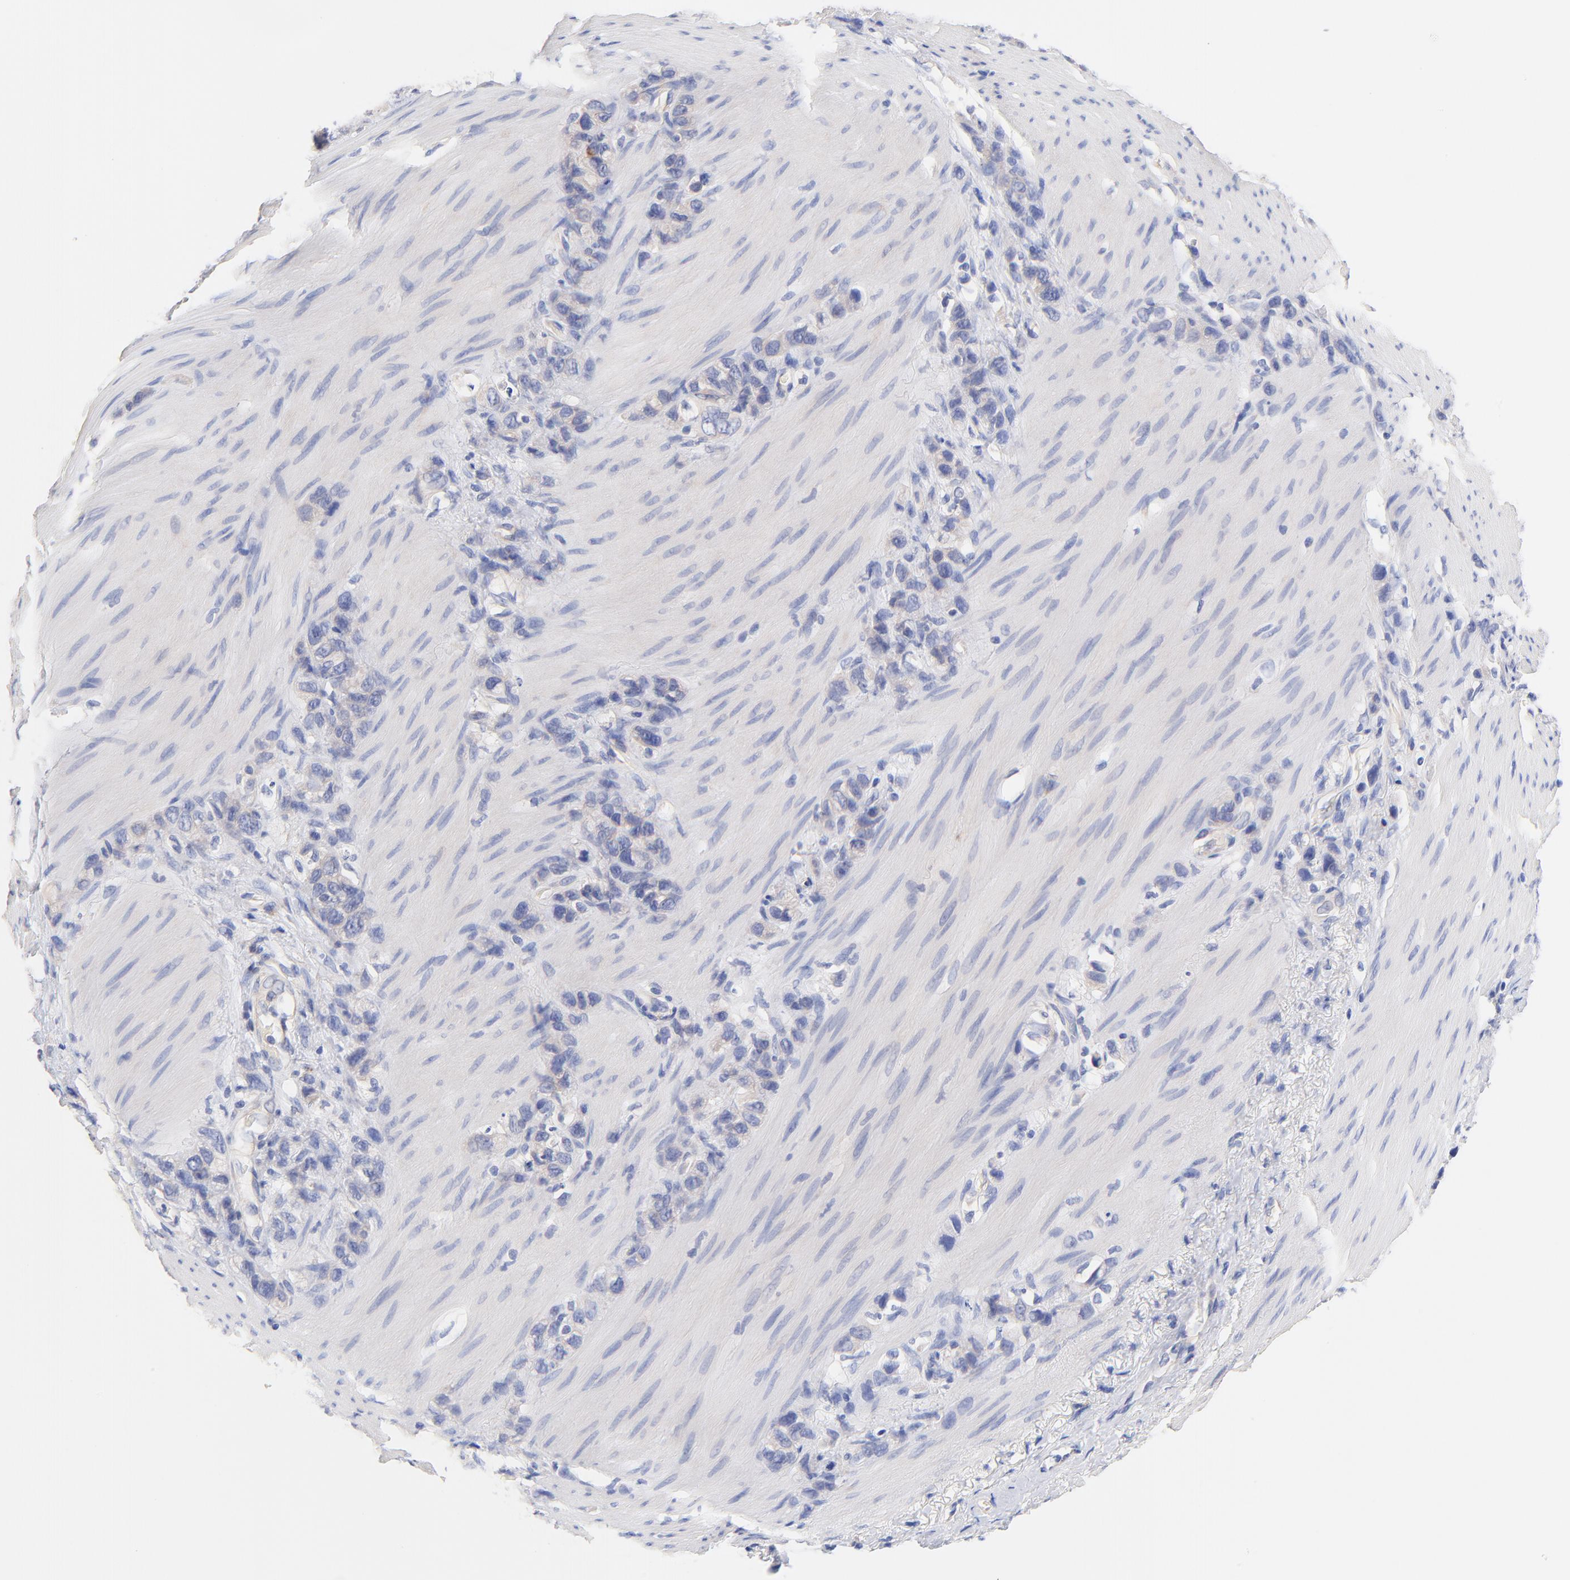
{"staining": {"intensity": "negative", "quantity": "none", "location": "none"}, "tissue": "stomach cancer", "cell_type": "Tumor cells", "image_type": "cancer", "snomed": [{"axis": "morphology", "description": "Normal tissue, NOS"}, {"axis": "morphology", "description": "Adenocarcinoma, NOS"}, {"axis": "morphology", "description": "Adenocarcinoma, High grade"}, {"axis": "topography", "description": "Stomach, upper"}, {"axis": "topography", "description": "Stomach"}], "caption": "There is no significant positivity in tumor cells of adenocarcinoma (stomach).", "gene": "TNFRSF13C", "patient": {"sex": "female", "age": 65}}